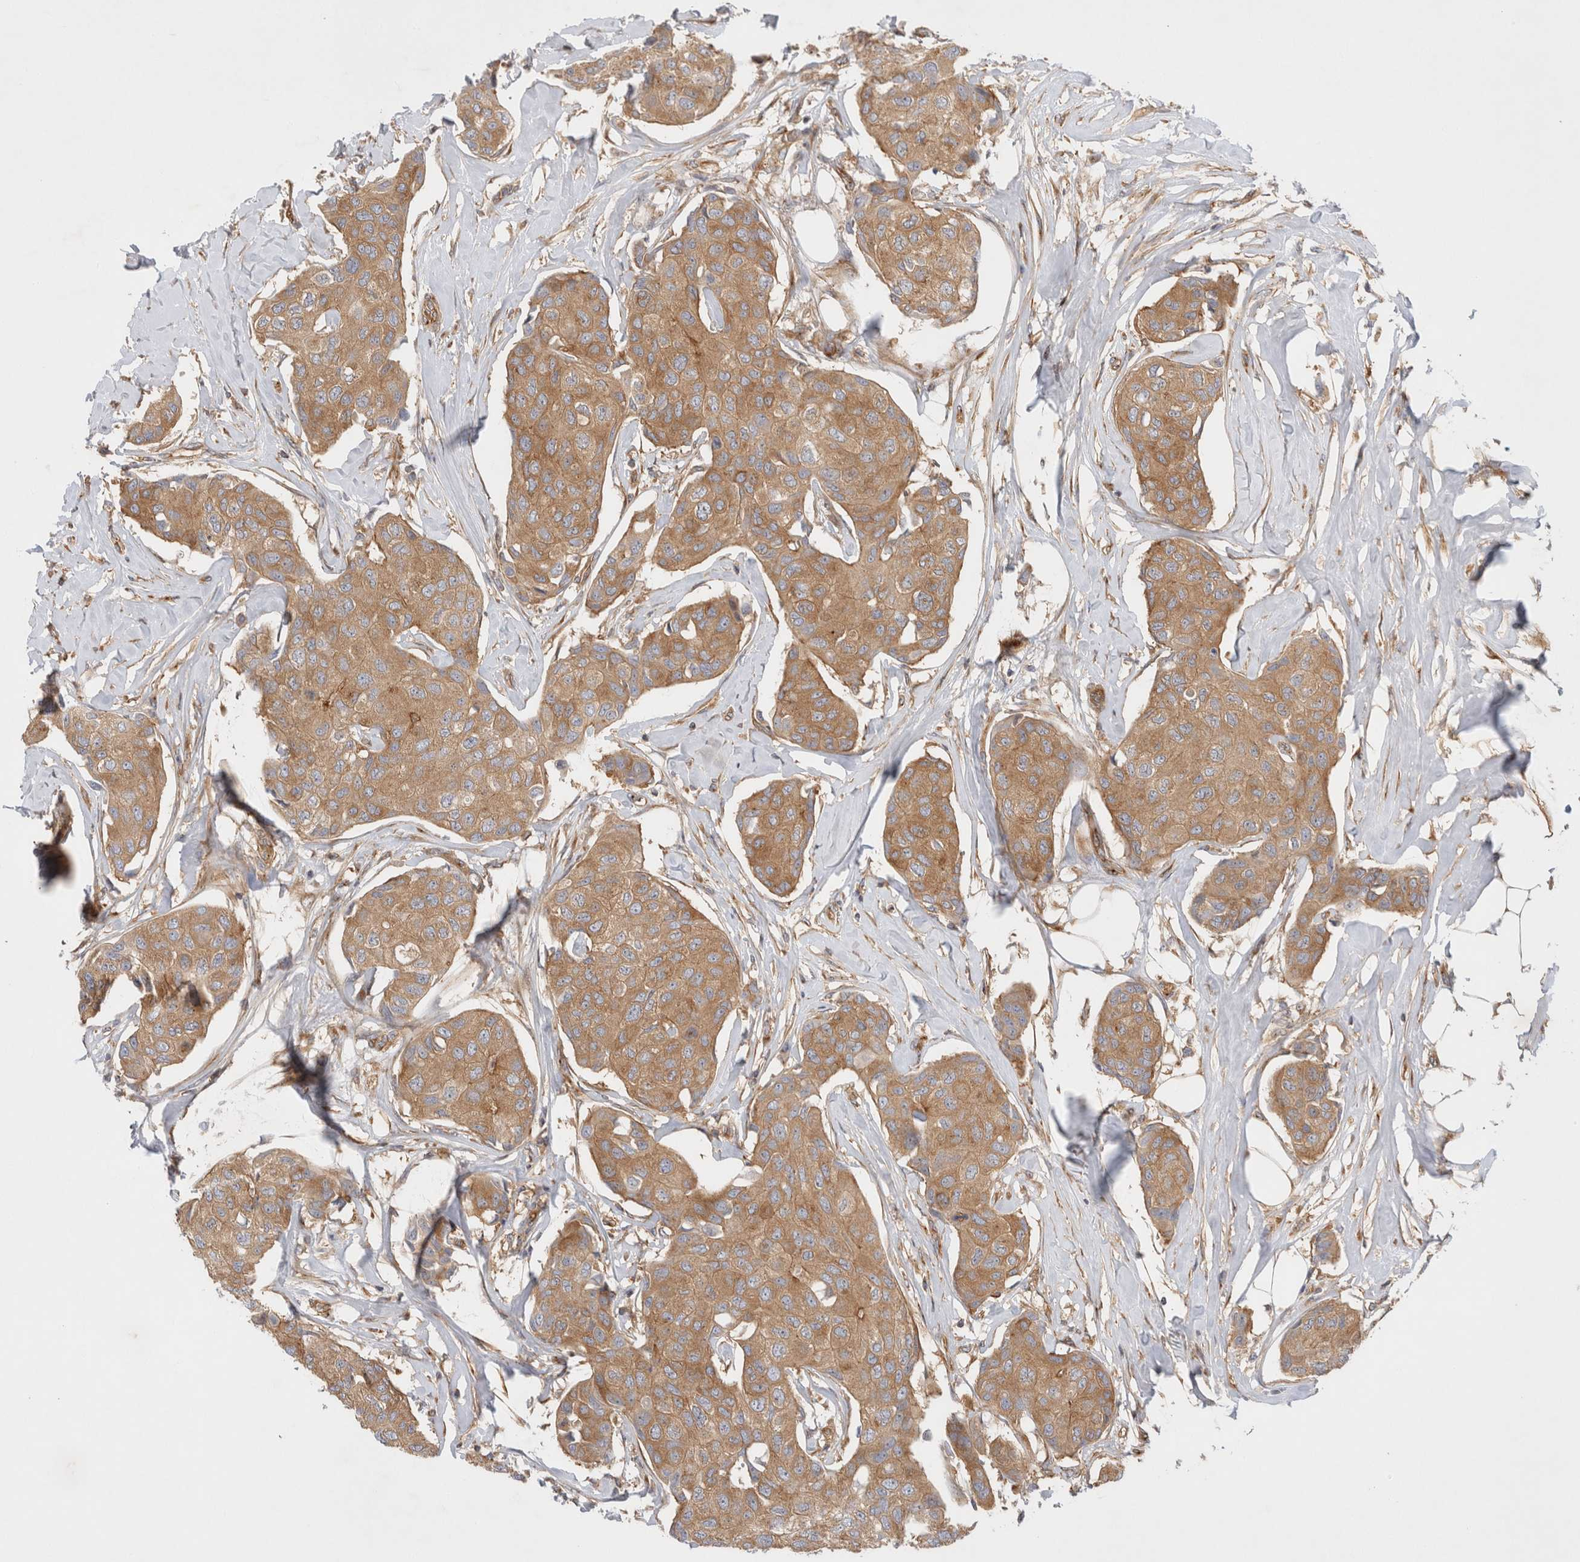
{"staining": {"intensity": "moderate", "quantity": ">75%", "location": "cytoplasmic/membranous"}, "tissue": "breast cancer", "cell_type": "Tumor cells", "image_type": "cancer", "snomed": [{"axis": "morphology", "description": "Duct carcinoma"}, {"axis": "topography", "description": "Breast"}], "caption": "Immunohistochemistry (IHC) histopathology image of human breast invasive ductal carcinoma stained for a protein (brown), which exhibits medium levels of moderate cytoplasmic/membranous staining in about >75% of tumor cells.", "gene": "GPR150", "patient": {"sex": "female", "age": 80}}